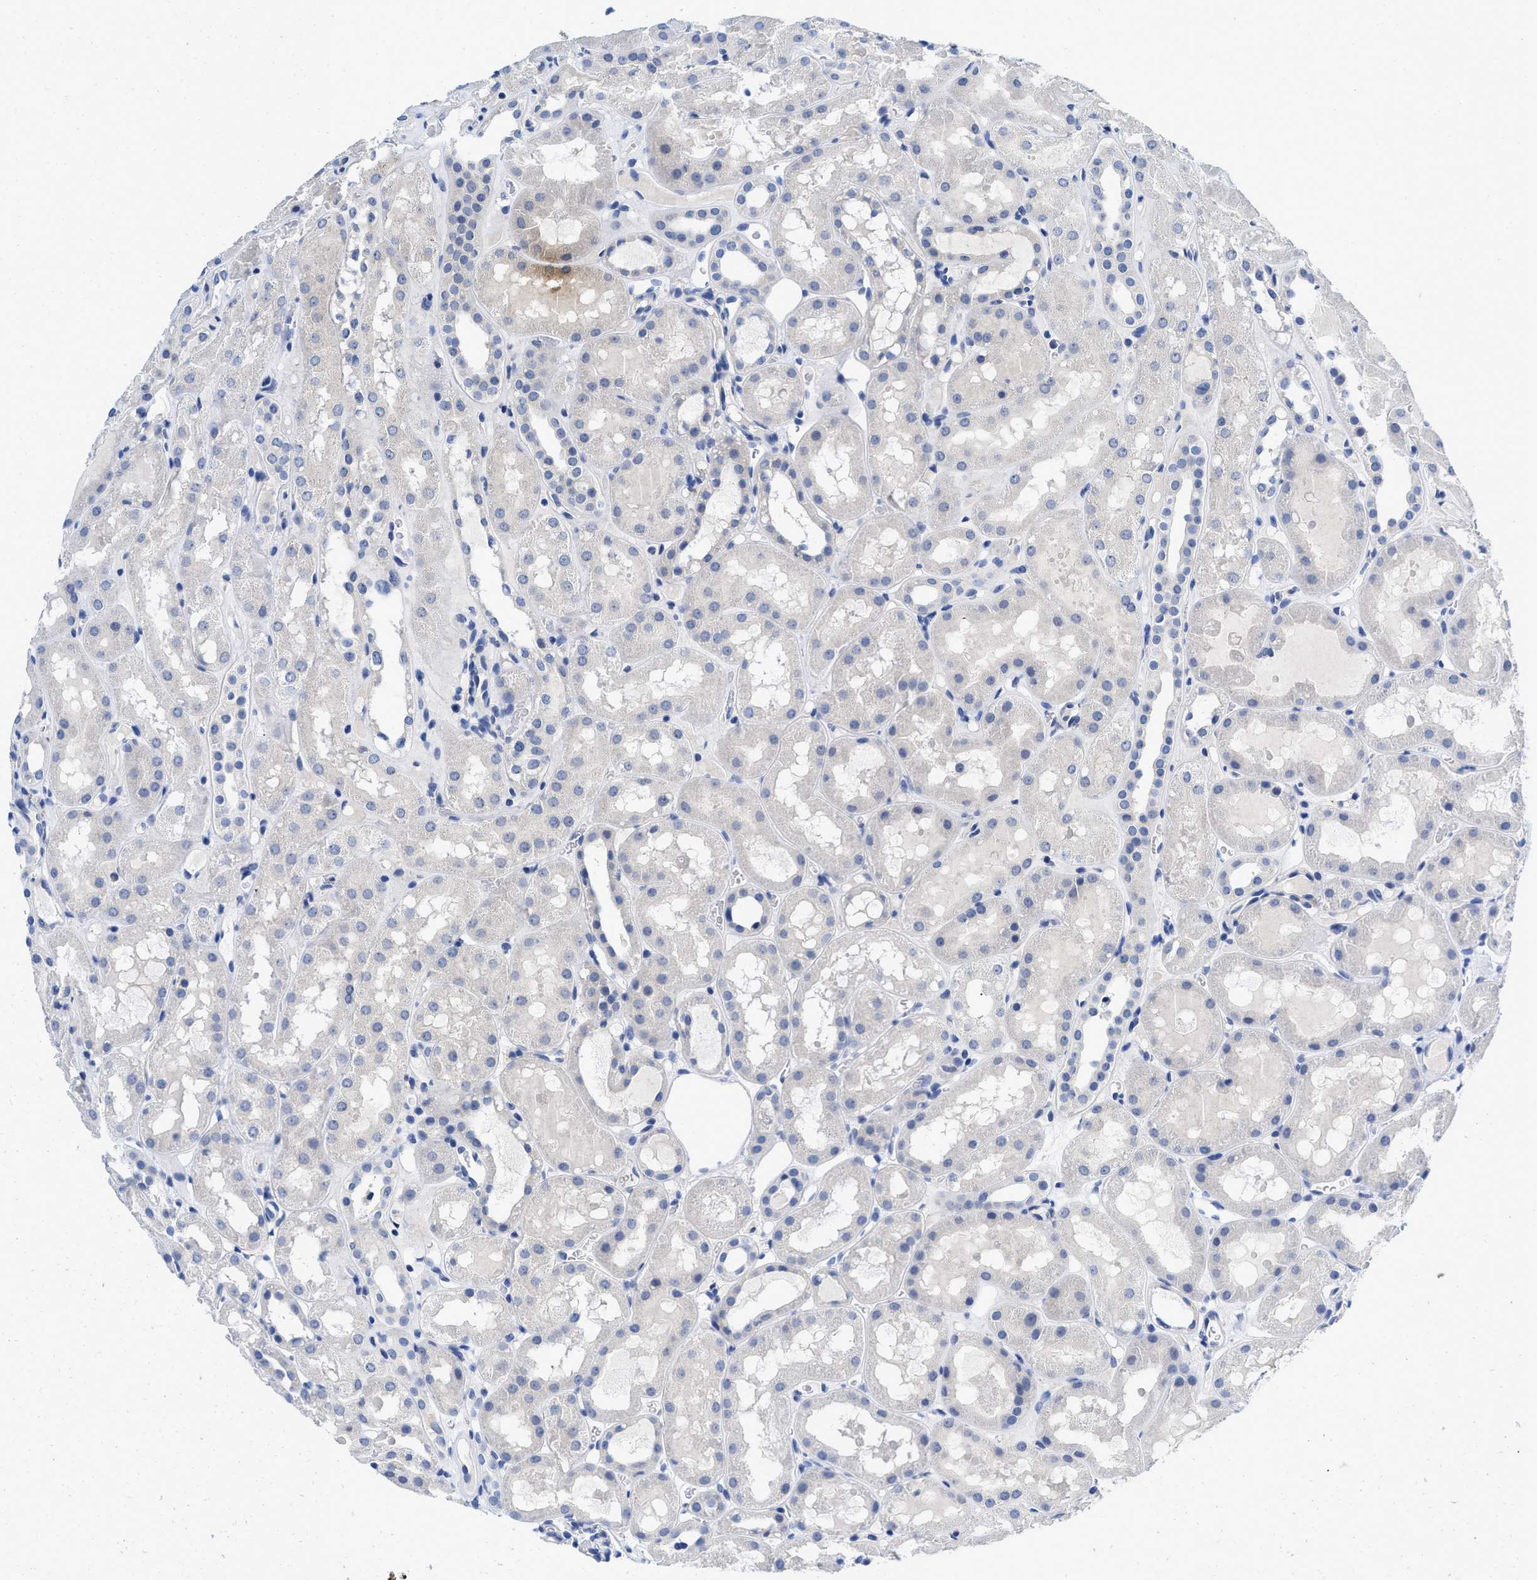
{"staining": {"intensity": "negative", "quantity": "none", "location": "none"}, "tissue": "kidney", "cell_type": "Cells in glomeruli", "image_type": "normal", "snomed": [{"axis": "morphology", "description": "Normal tissue, NOS"}, {"axis": "topography", "description": "Kidney"}, {"axis": "topography", "description": "Urinary bladder"}], "caption": "This is an IHC image of unremarkable human kidney. There is no staining in cells in glomeruli.", "gene": "PYY", "patient": {"sex": "male", "age": 16}}